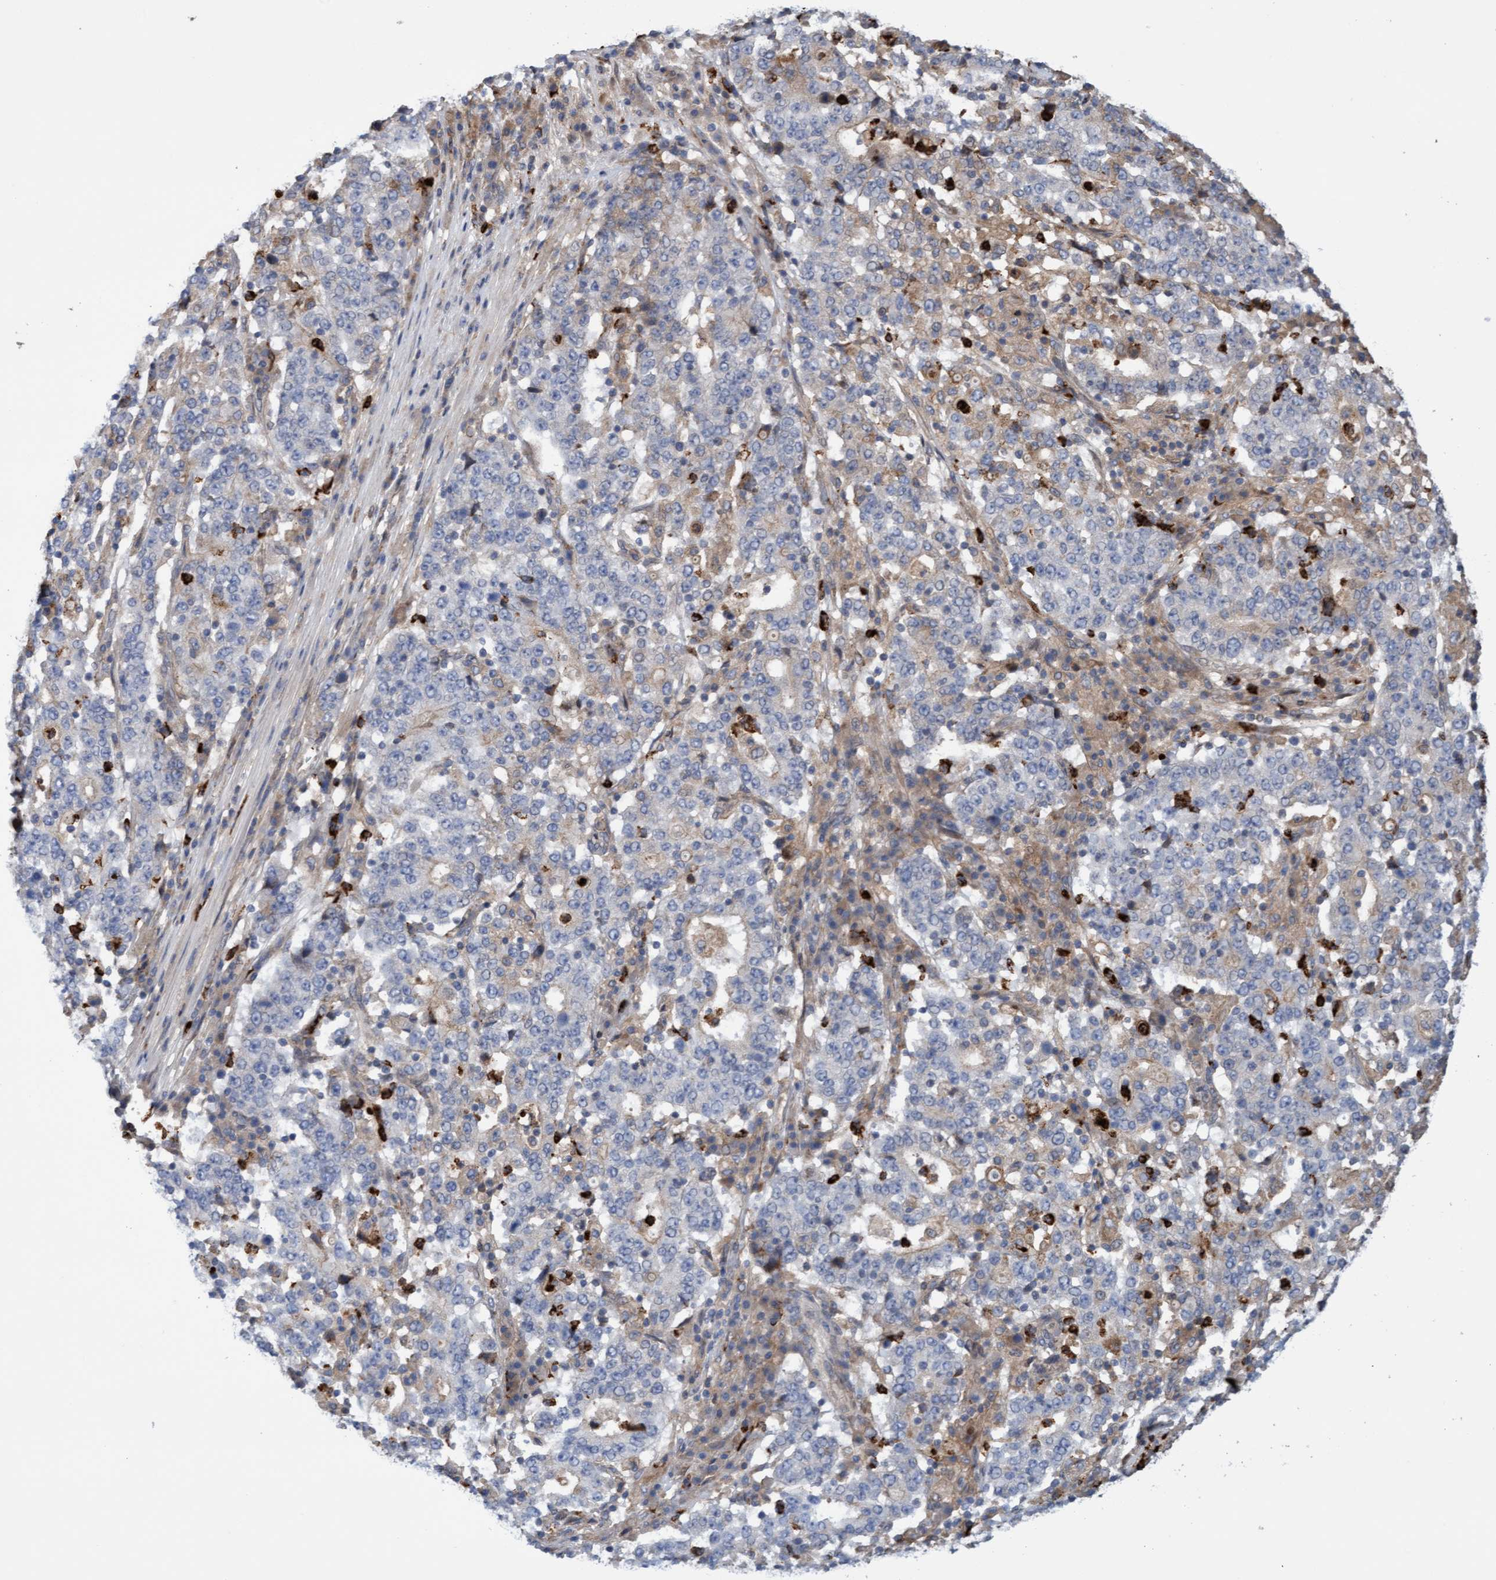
{"staining": {"intensity": "negative", "quantity": "none", "location": "none"}, "tissue": "stomach cancer", "cell_type": "Tumor cells", "image_type": "cancer", "snomed": [{"axis": "morphology", "description": "Adenocarcinoma, NOS"}, {"axis": "topography", "description": "Stomach"}], "caption": "Immunohistochemical staining of stomach adenocarcinoma reveals no significant staining in tumor cells.", "gene": "MMP8", "patient": {"sex": "male", "age": 59}}